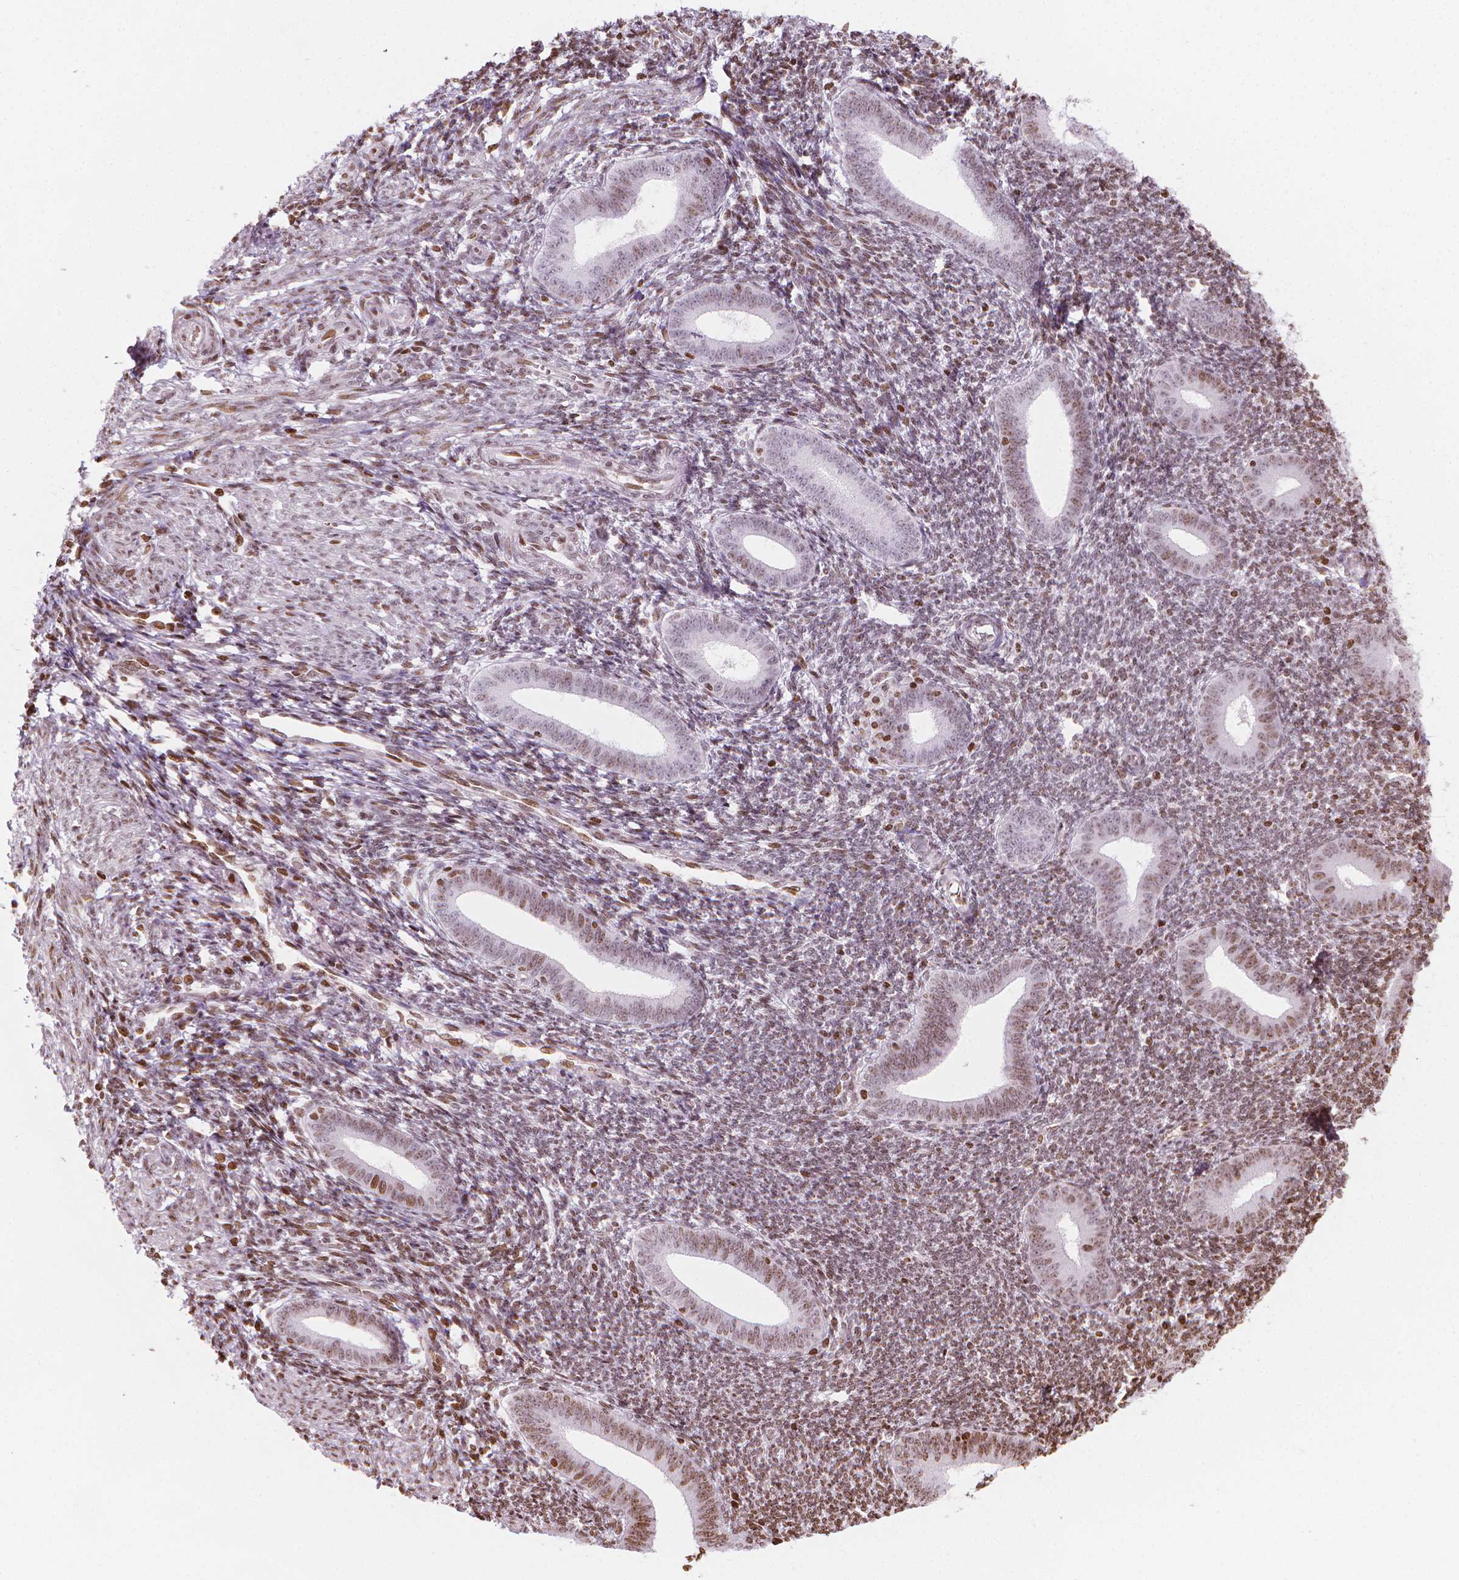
{"staining": {"intensity": "moderate", "quantity": "25%-75%", "location": "nuclear"}, "tissue": "endometrium", "cell_type": "Cells in endometrial stroma", "image_type": "normal", "snomed": [{"axis": "morphology", "description": "Normal tissue, NOS"}, {"axis": "topography", "description": "Endometrium"}], "caption": "Cells in endometrial stroma demonstrate medium levels of moderate nuclear staining in approximately 25%-75% of cells in normal human endometrium. (brown staining indicates protein expression, while blue staining denotes nuclei).", "gene": "PIP4K2A", "patient": {"sex": "female", "age": 25}}